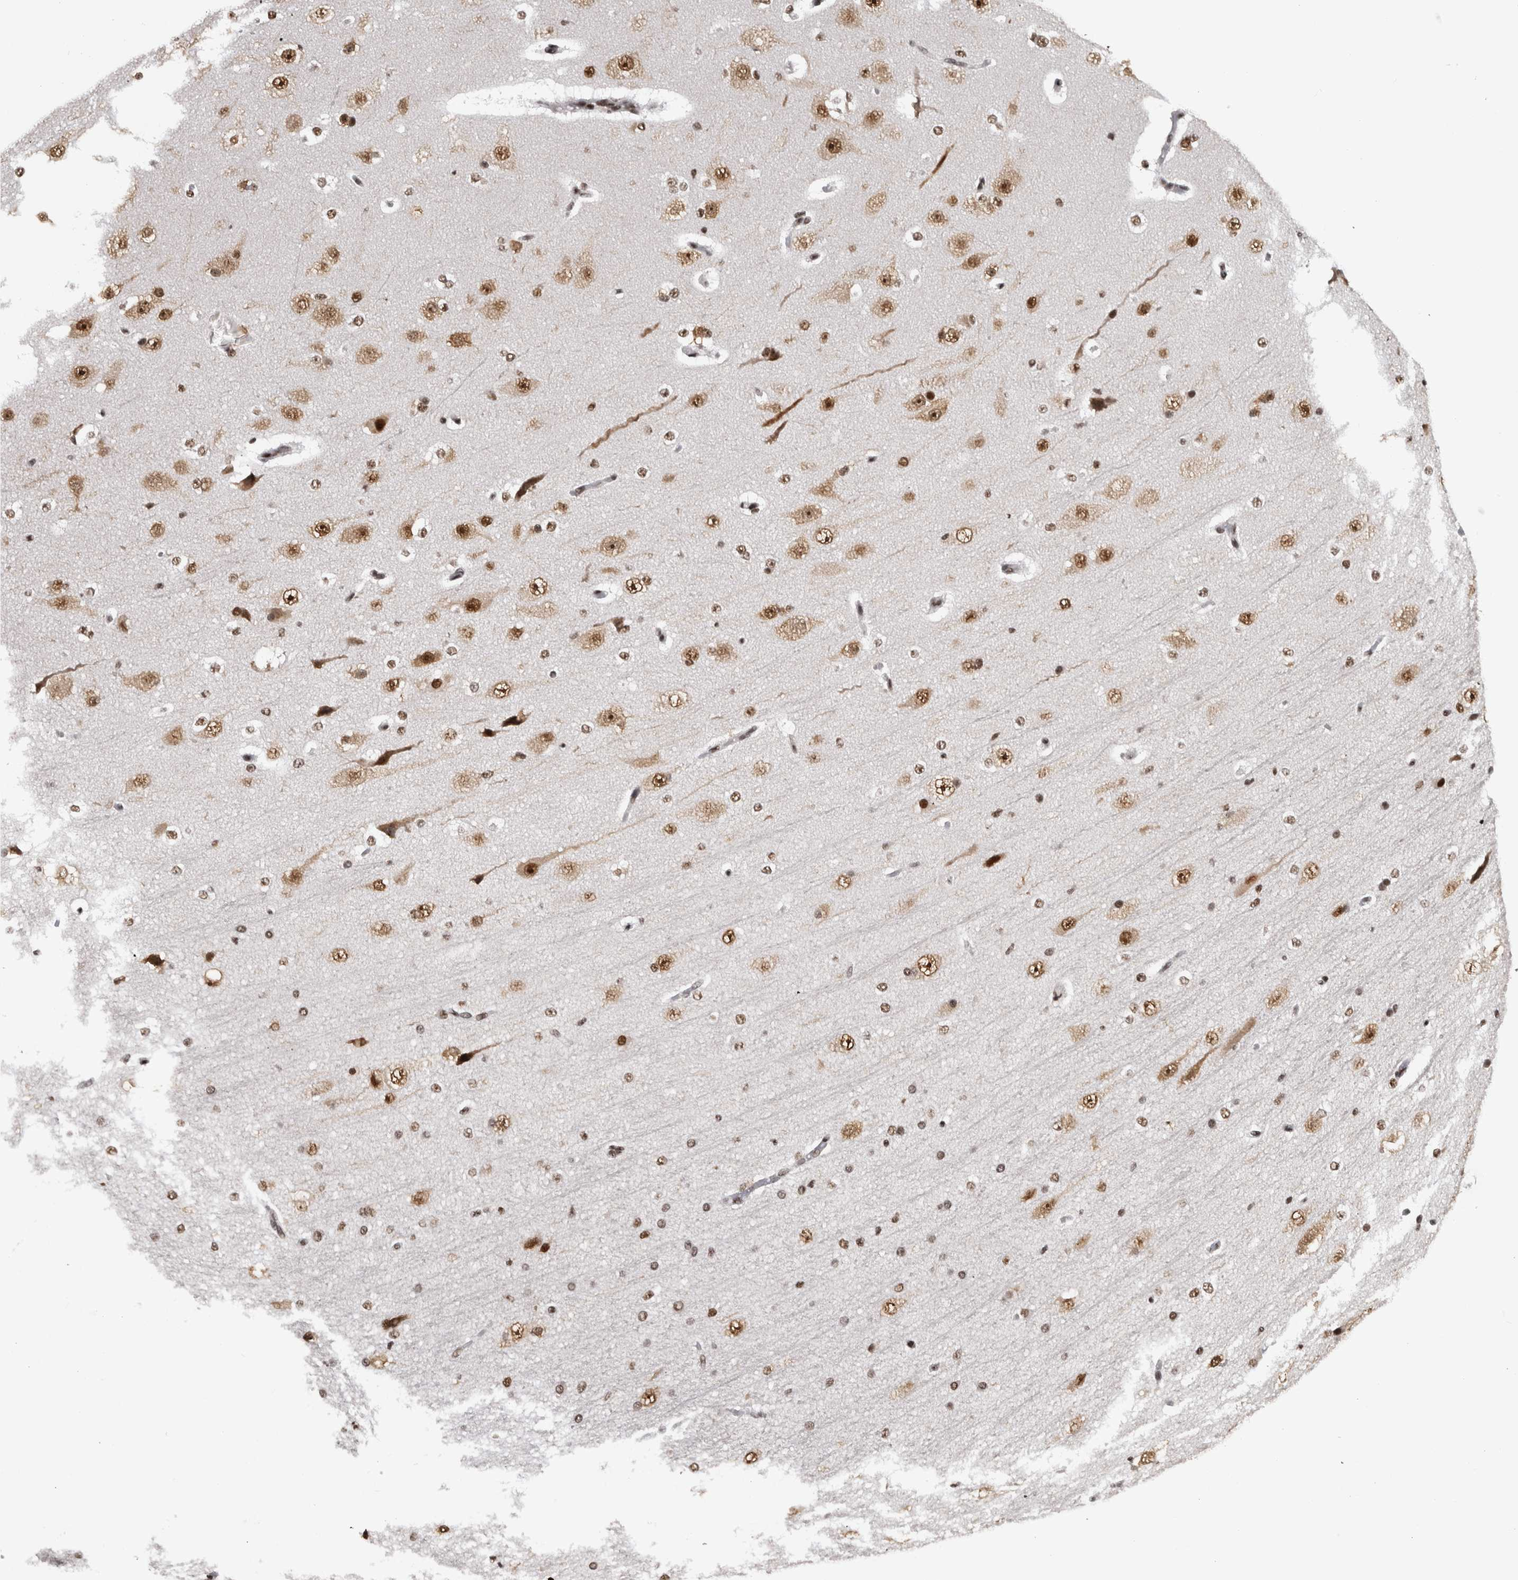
{"staining": {"intensity": "strong", "quantity": ">75%", "location": "nuclear"}, "tissue": "cerebral cortex", "cell_type": "Endothelial cells", "image_type": "normal", "snomed": [{"axis": "morphology", "description": "Normal tissue, NOS"}, {"axis": "morphology", "description": "Developmental malformation"}, {"axis": "topography", "description": "Cerebral cortex"}], "caption": "A high amount of strong nuclear staining is appreciated in about >75% of endothelial cells in benign cerebral cortex.", "gene": "ZSCAN2", "patient": {"sex": "female", "age": 30}}